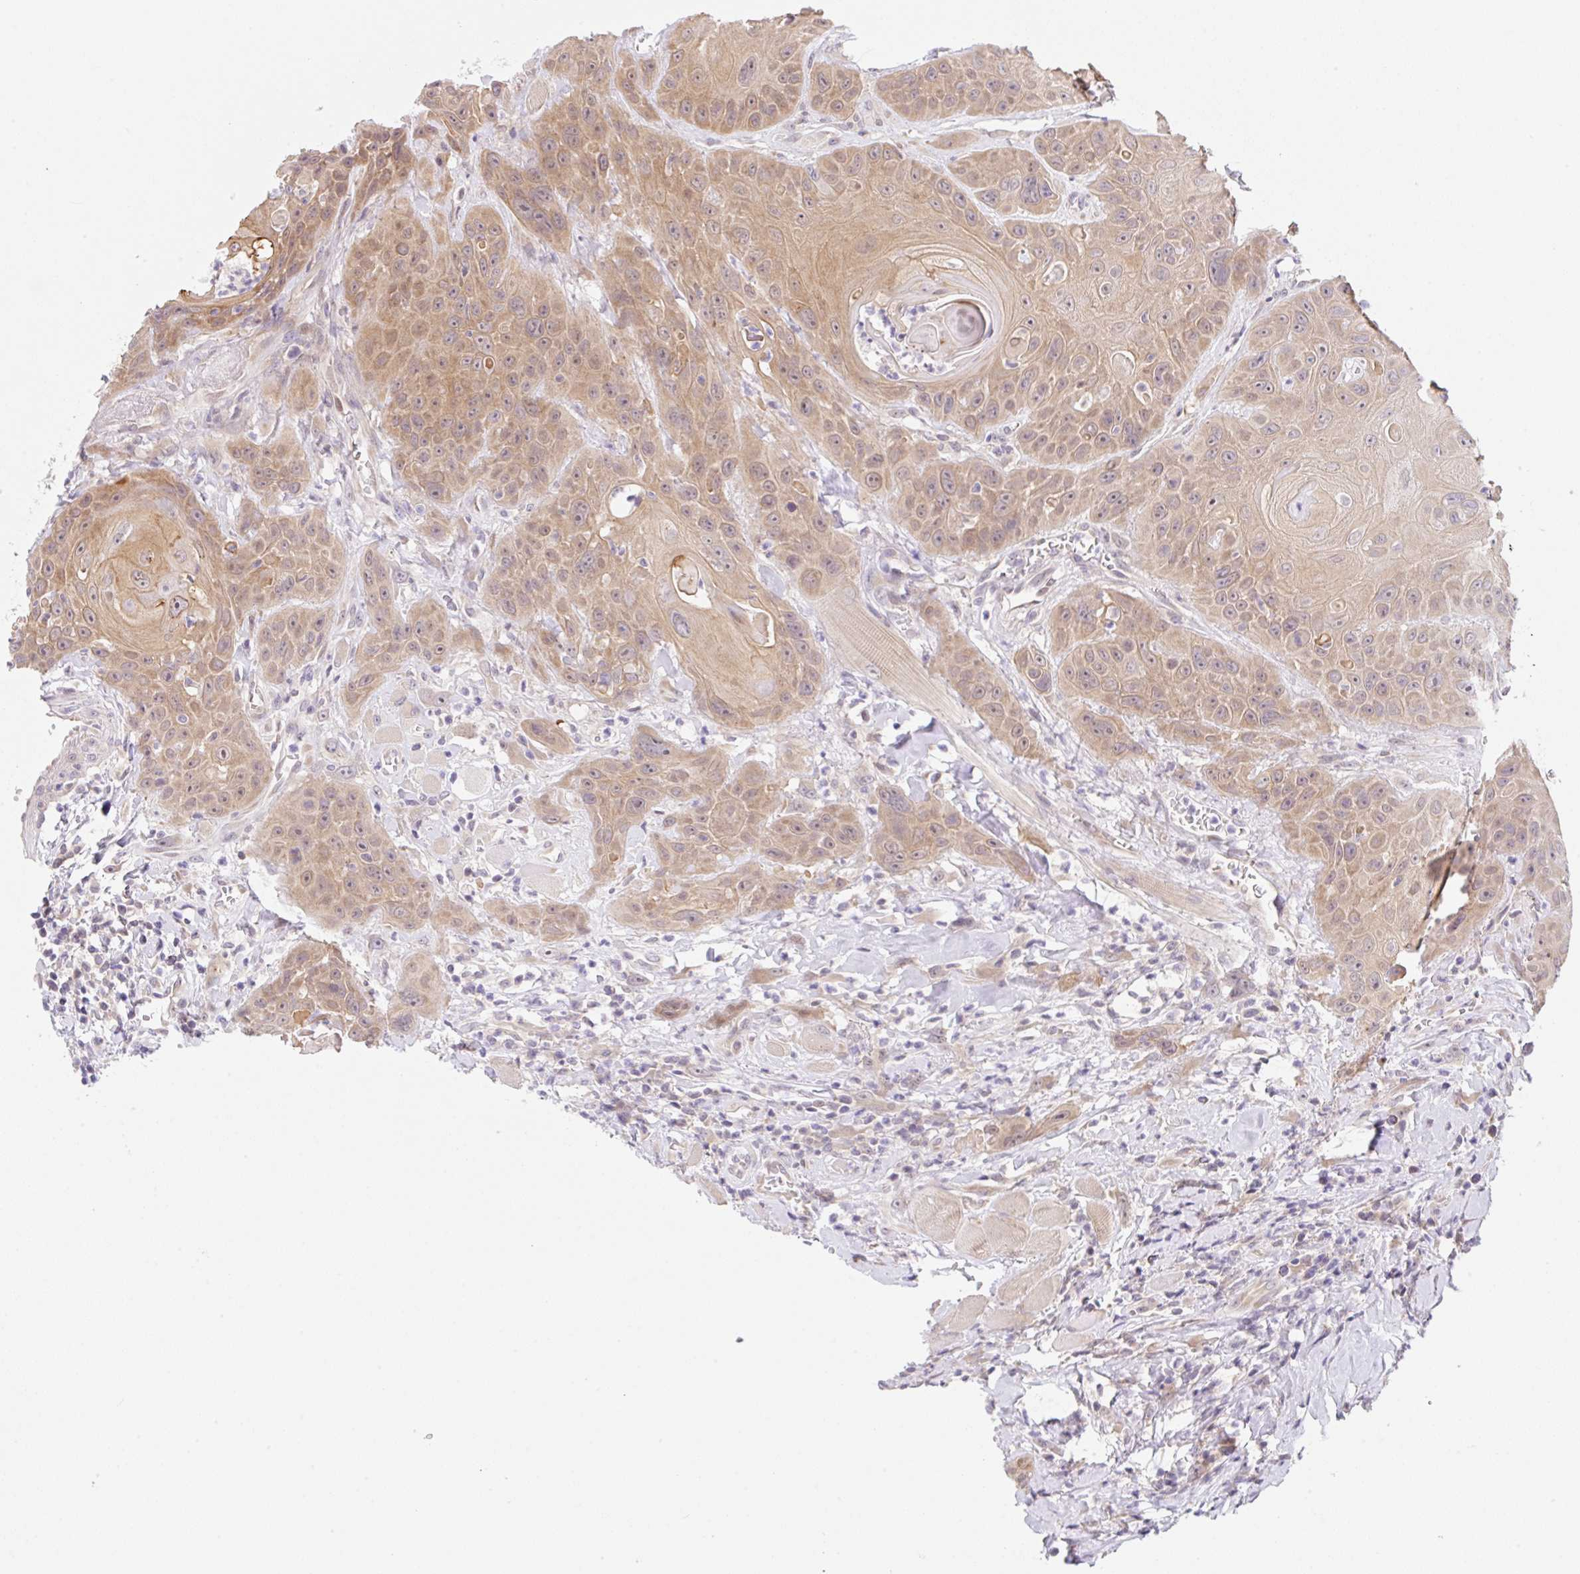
{"staining": {"intensity": "moderate", "quantity": ">75%", "location": "cytoplasmic/membranous"}, "tissue": "head and neck cancer", "cell_type": "Tumor cells", "image_type": "cancer", "snomed": [{"axis": "morphology", "description": "Squamous cell carcinoma, NOS"}, {"axis": "topography", "description": "Head-Neck"}], "caption": "Head and neck cancer stained with a brown dye exhibits moderate cytoplasmic/membranous positive staining in approximately >75% of tumor cells.", "gene": "TBPL2", "patient": {"sex": "female", "age": 59}}